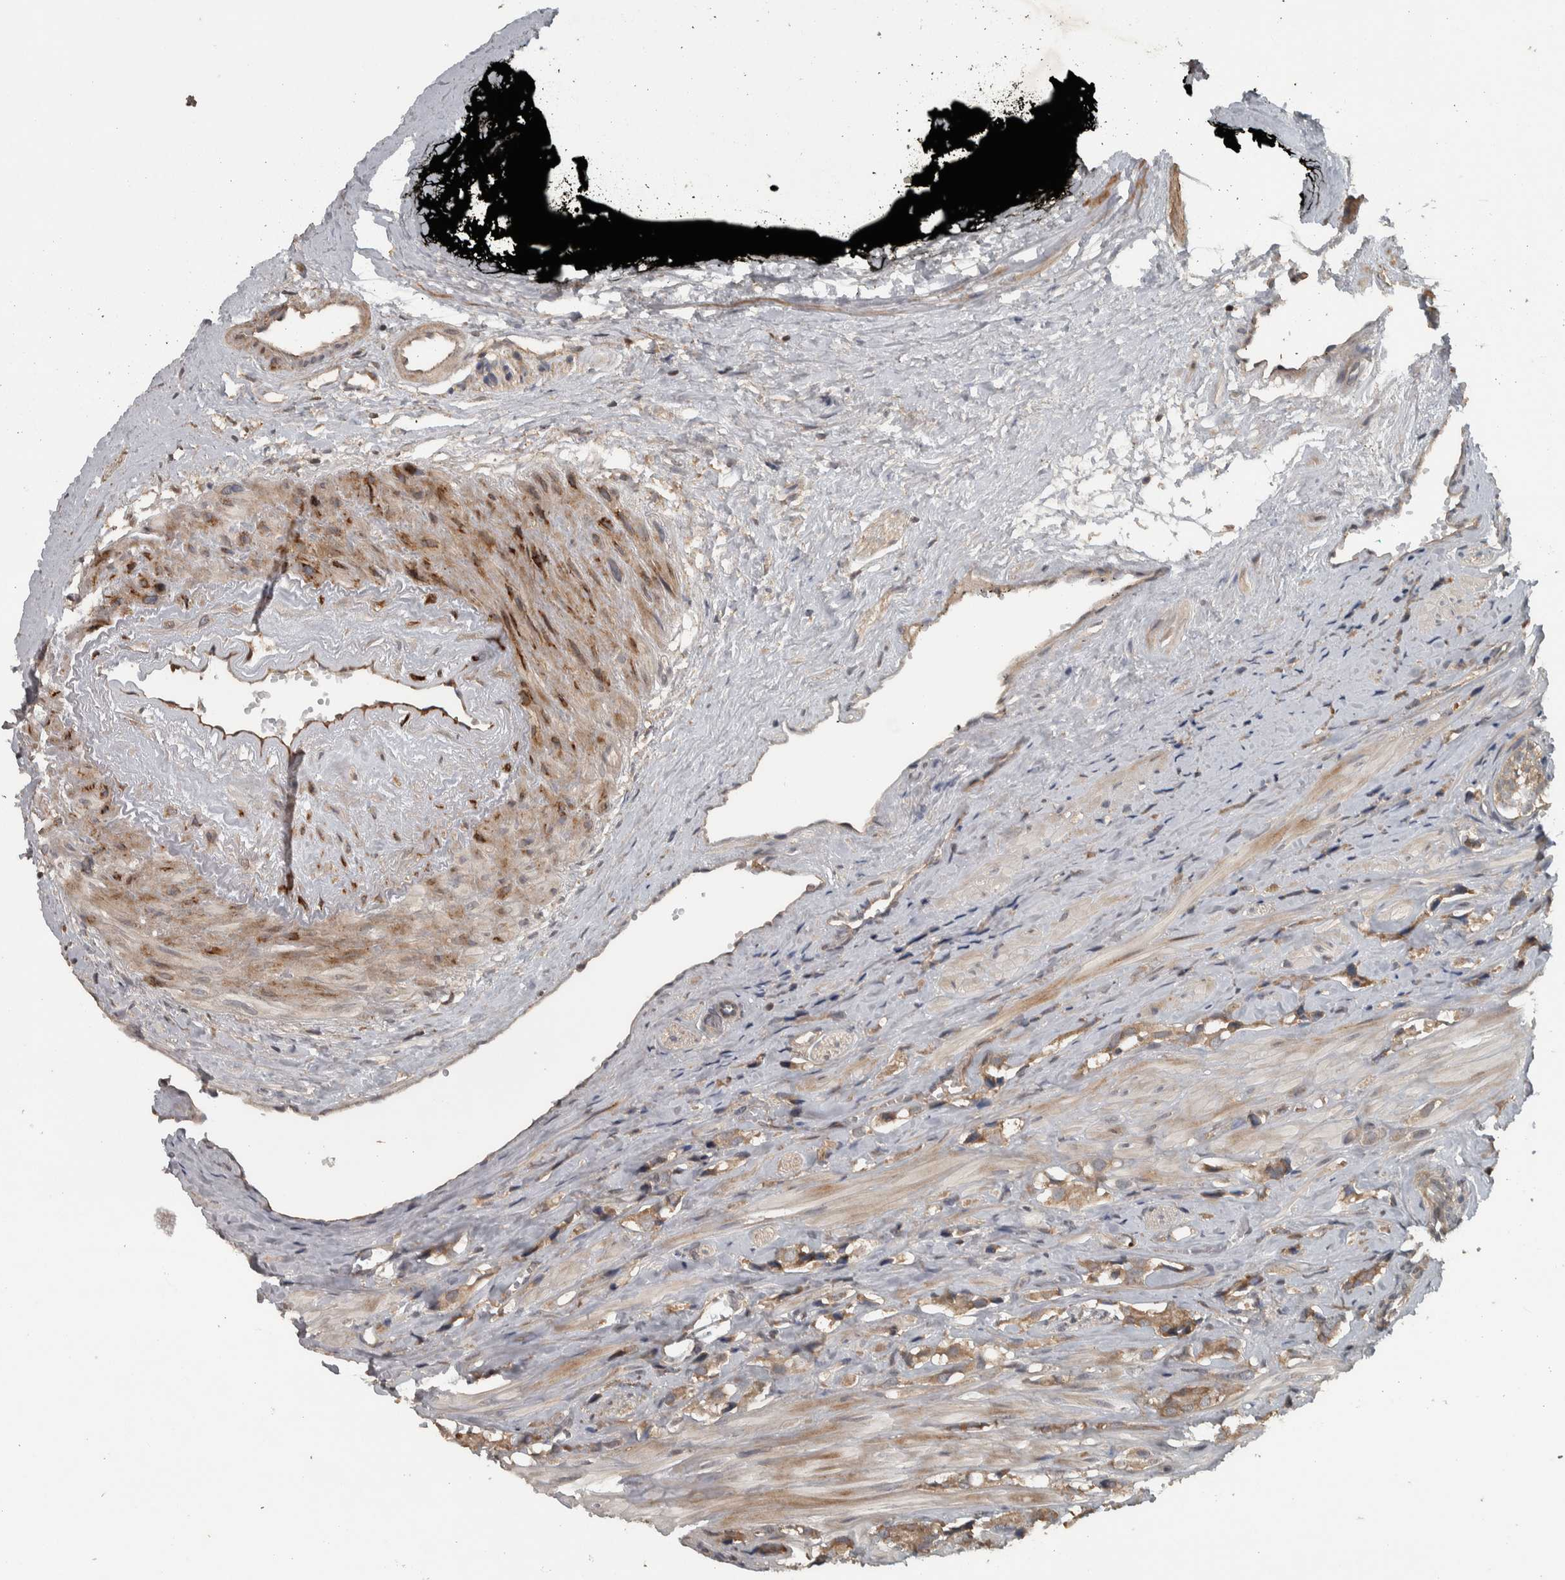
{"staining": {"intensity": "weak", "quantity": "25%-75%", "location": "cytoplasmic/membranous"}, "tissue": "prostate cancer", "cell_type": "Tumor cells", "image_type": "cancer", "snomed": [{"axis": "morphology", "description": "Adenocarcinoma, High grade"}, {"axis": "topography", "description": "Prostate"}], "caption": "Weak cytoplasmic/membranous positivity is seen in about 25%-75% of tumor cells in prostate adenocarcinoma (high-grade).", "gene": "ERAL1", "patient": {"sex": "male", "age": 52}}